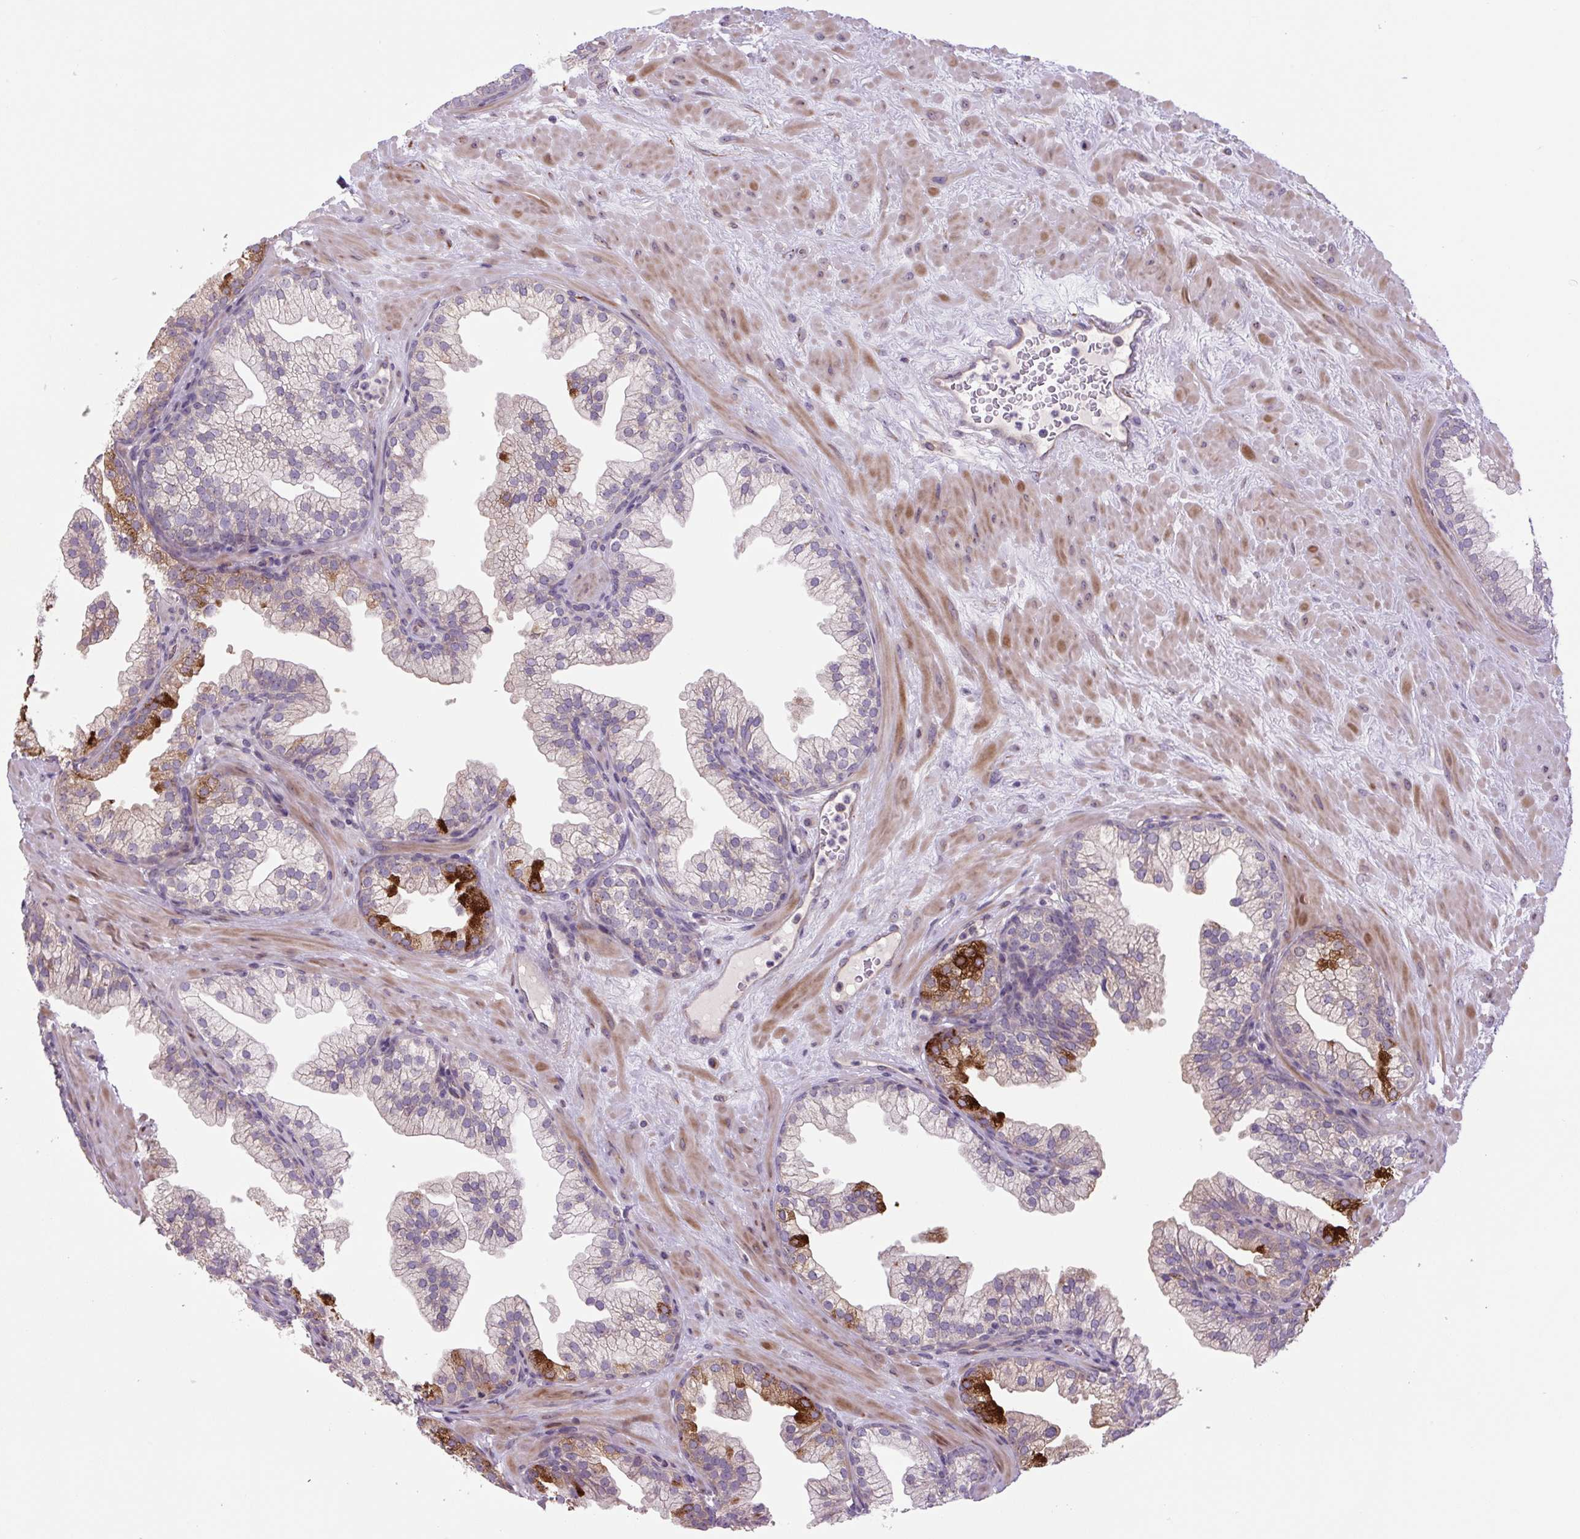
{"staining": {"intensity": "strong", "quantity": "<25%", "location": "cytoplasmic/membranous"}, "tissue": "prostate", "cell_type": "Glandular cells", "image_type": "normal", "snomed": [{"axis": "morphology", "description": "Normal tissue, NOS"}, {"axis": "topography", "description": "Prostate"}, {"axis": "topography", "description": "Peripheral nerve tissue"}], "caption": "This micrograph demonstrates unremarkable prostate stained with immunohistochemistry to label a protein in brown. The cytoplasmic/membranous of glandular cells show strong positivity for the protein. Nuclei are counter-stained blue.", "gene": "PLA2G4A", "patient": {"sex": "male", "age": 61}}